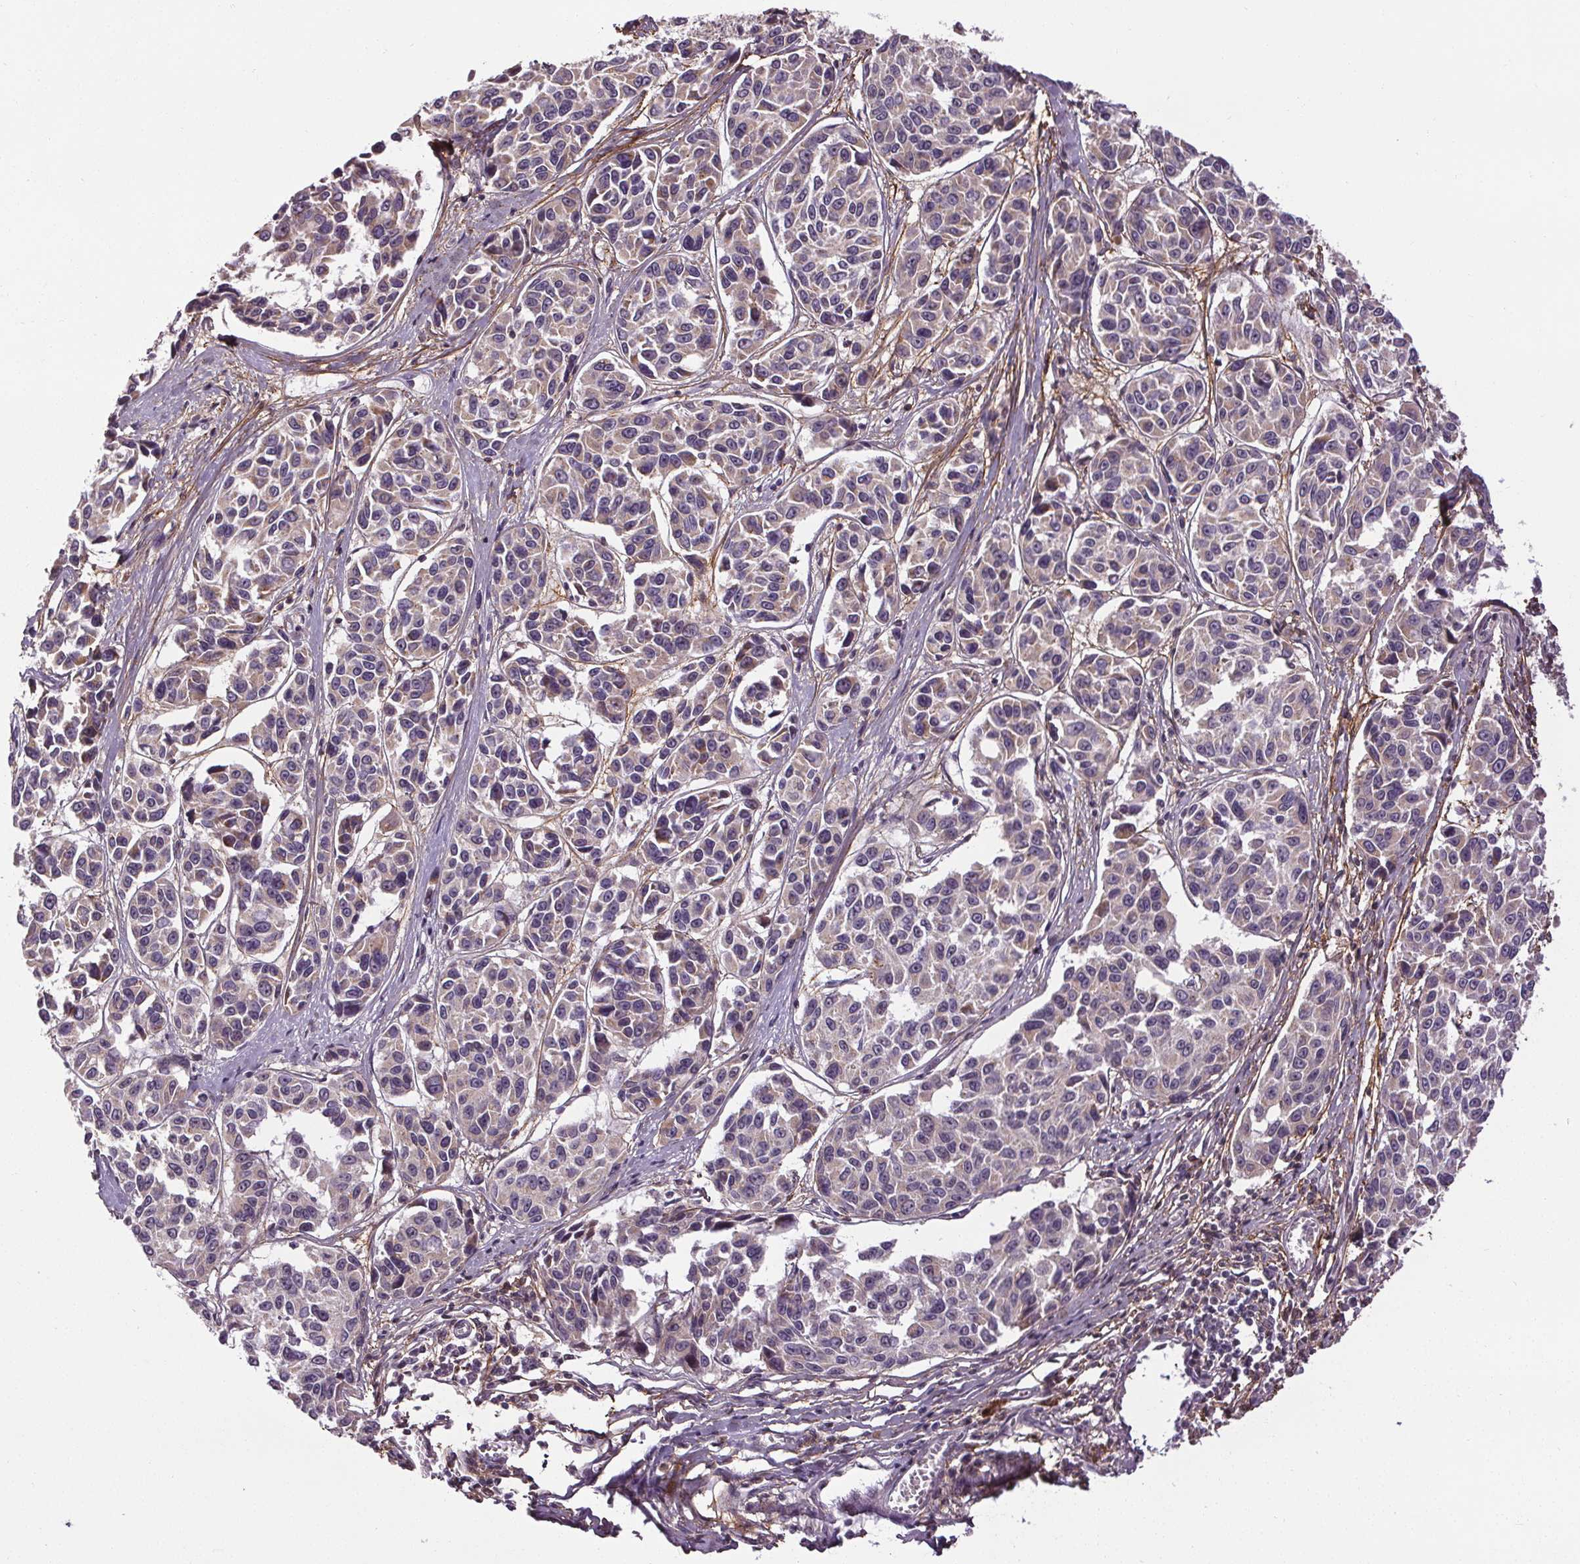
{"staining": {"intensity": "negative", "quantity": "none", "location": "none"}, "tissue": "melanoma", "cell_type": "Tumor cells", "image_type": "cancer", "snomed": [{"axis": "morphology", "description": "Malignant melanoma, NOS"}, {"axis": "topography", "description": "Skin"}], "caption": "There is no significant expression in tumor cells of melanoma.", "gene": "KIAA0232", "patient": {"sex": "female", "age": 66}}